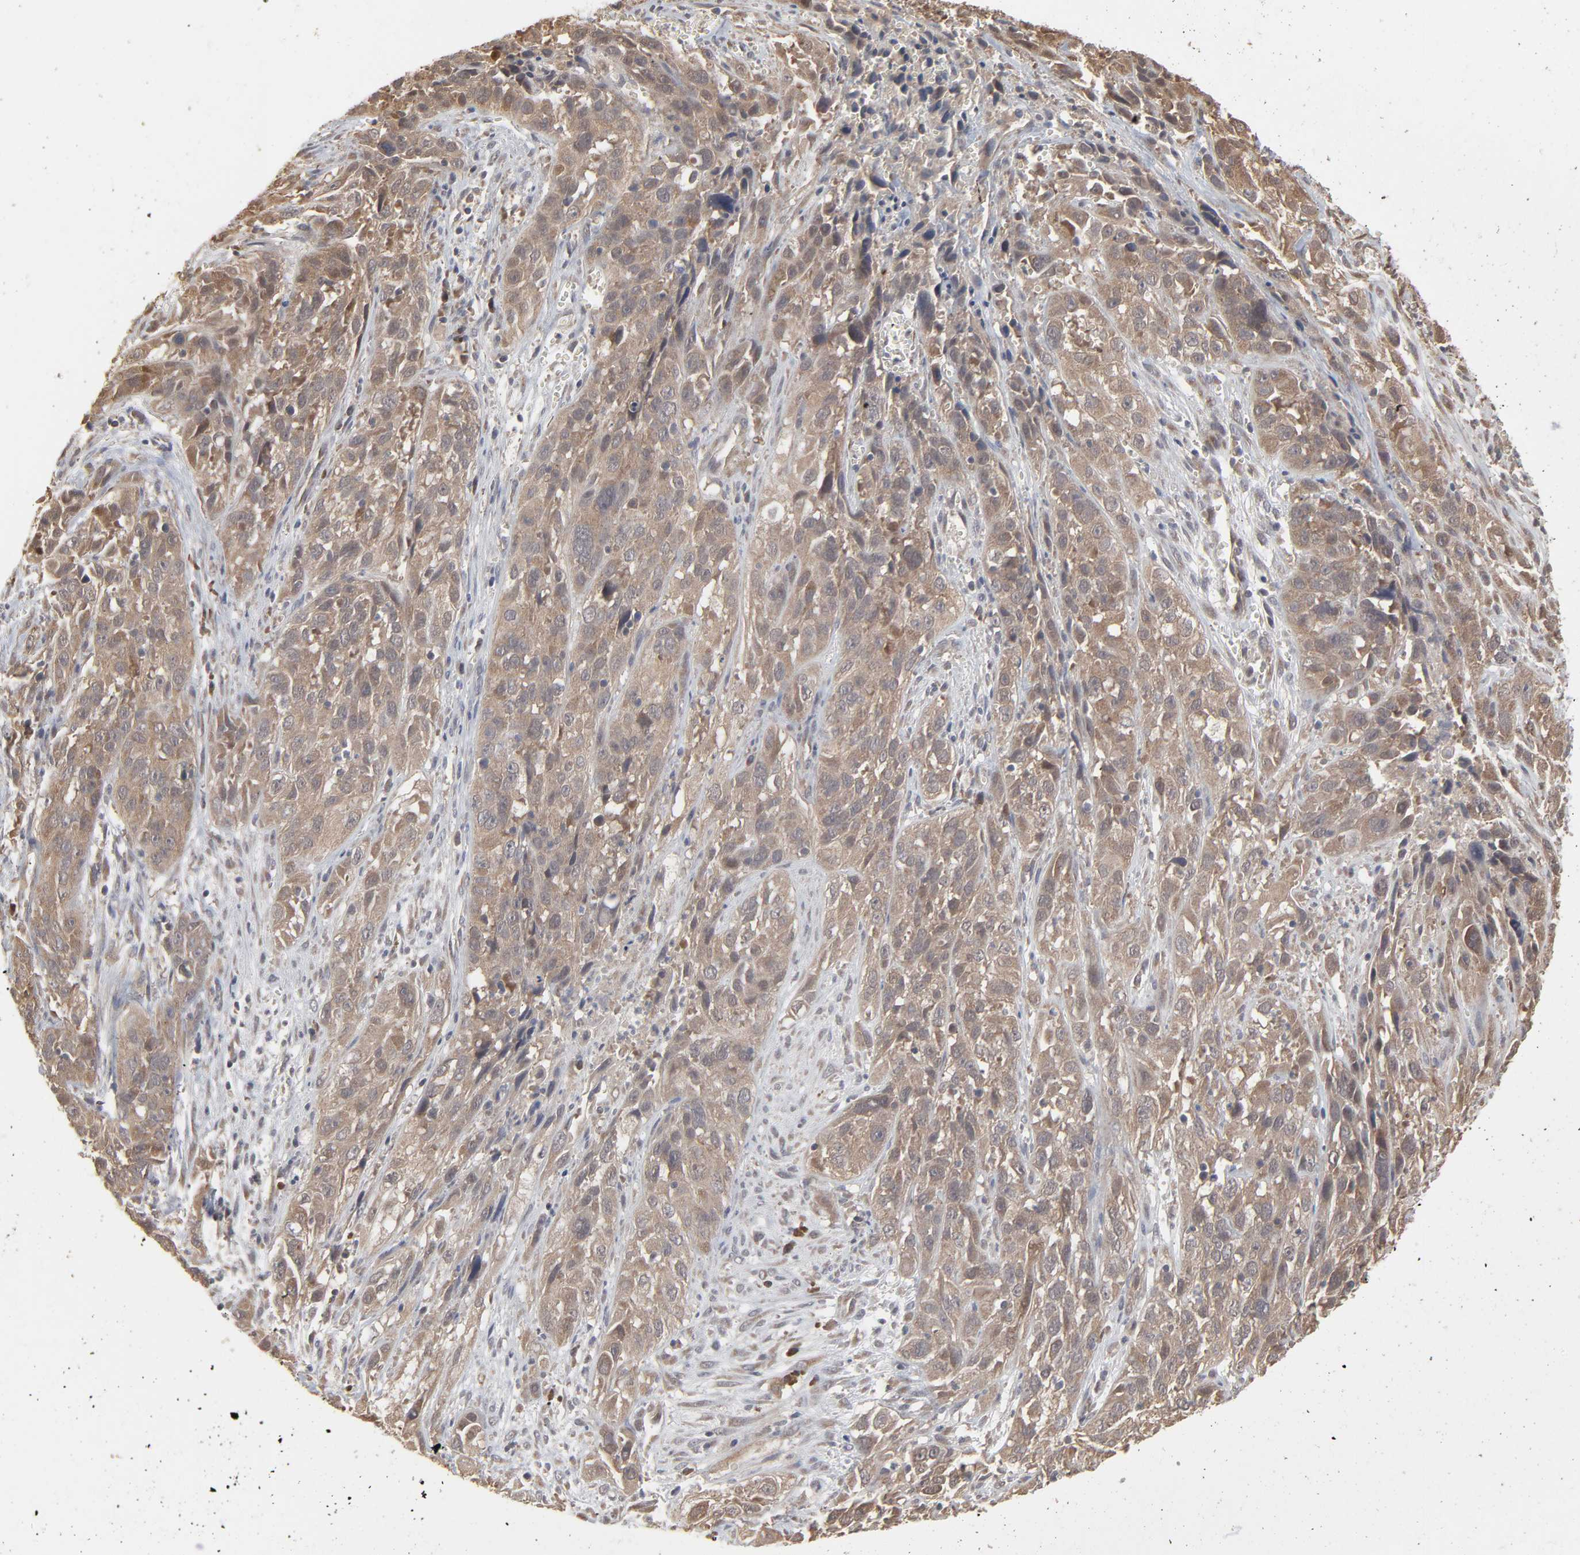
{"staining": {"intensity": "moderate", "quantity": ">75%", "location": "cytoplasmic/membranous"}, "tissue": "cervical cancer", "cell_type": "Tumor cells", "image_type": "cancer", "snomed": [{"axis": "morphology", "description": "Squamous cell carcinoma, NOS"}, {"axis": "topography", "description": "Cervix"}], "caption": "Human cervical cancer stained with a brown dye shows moderate cytoplasmic/membranous positive expression in about >75% of tumor cells.", "gene": "SCFD1", "patient": {"sex": "female", "age": 32}}